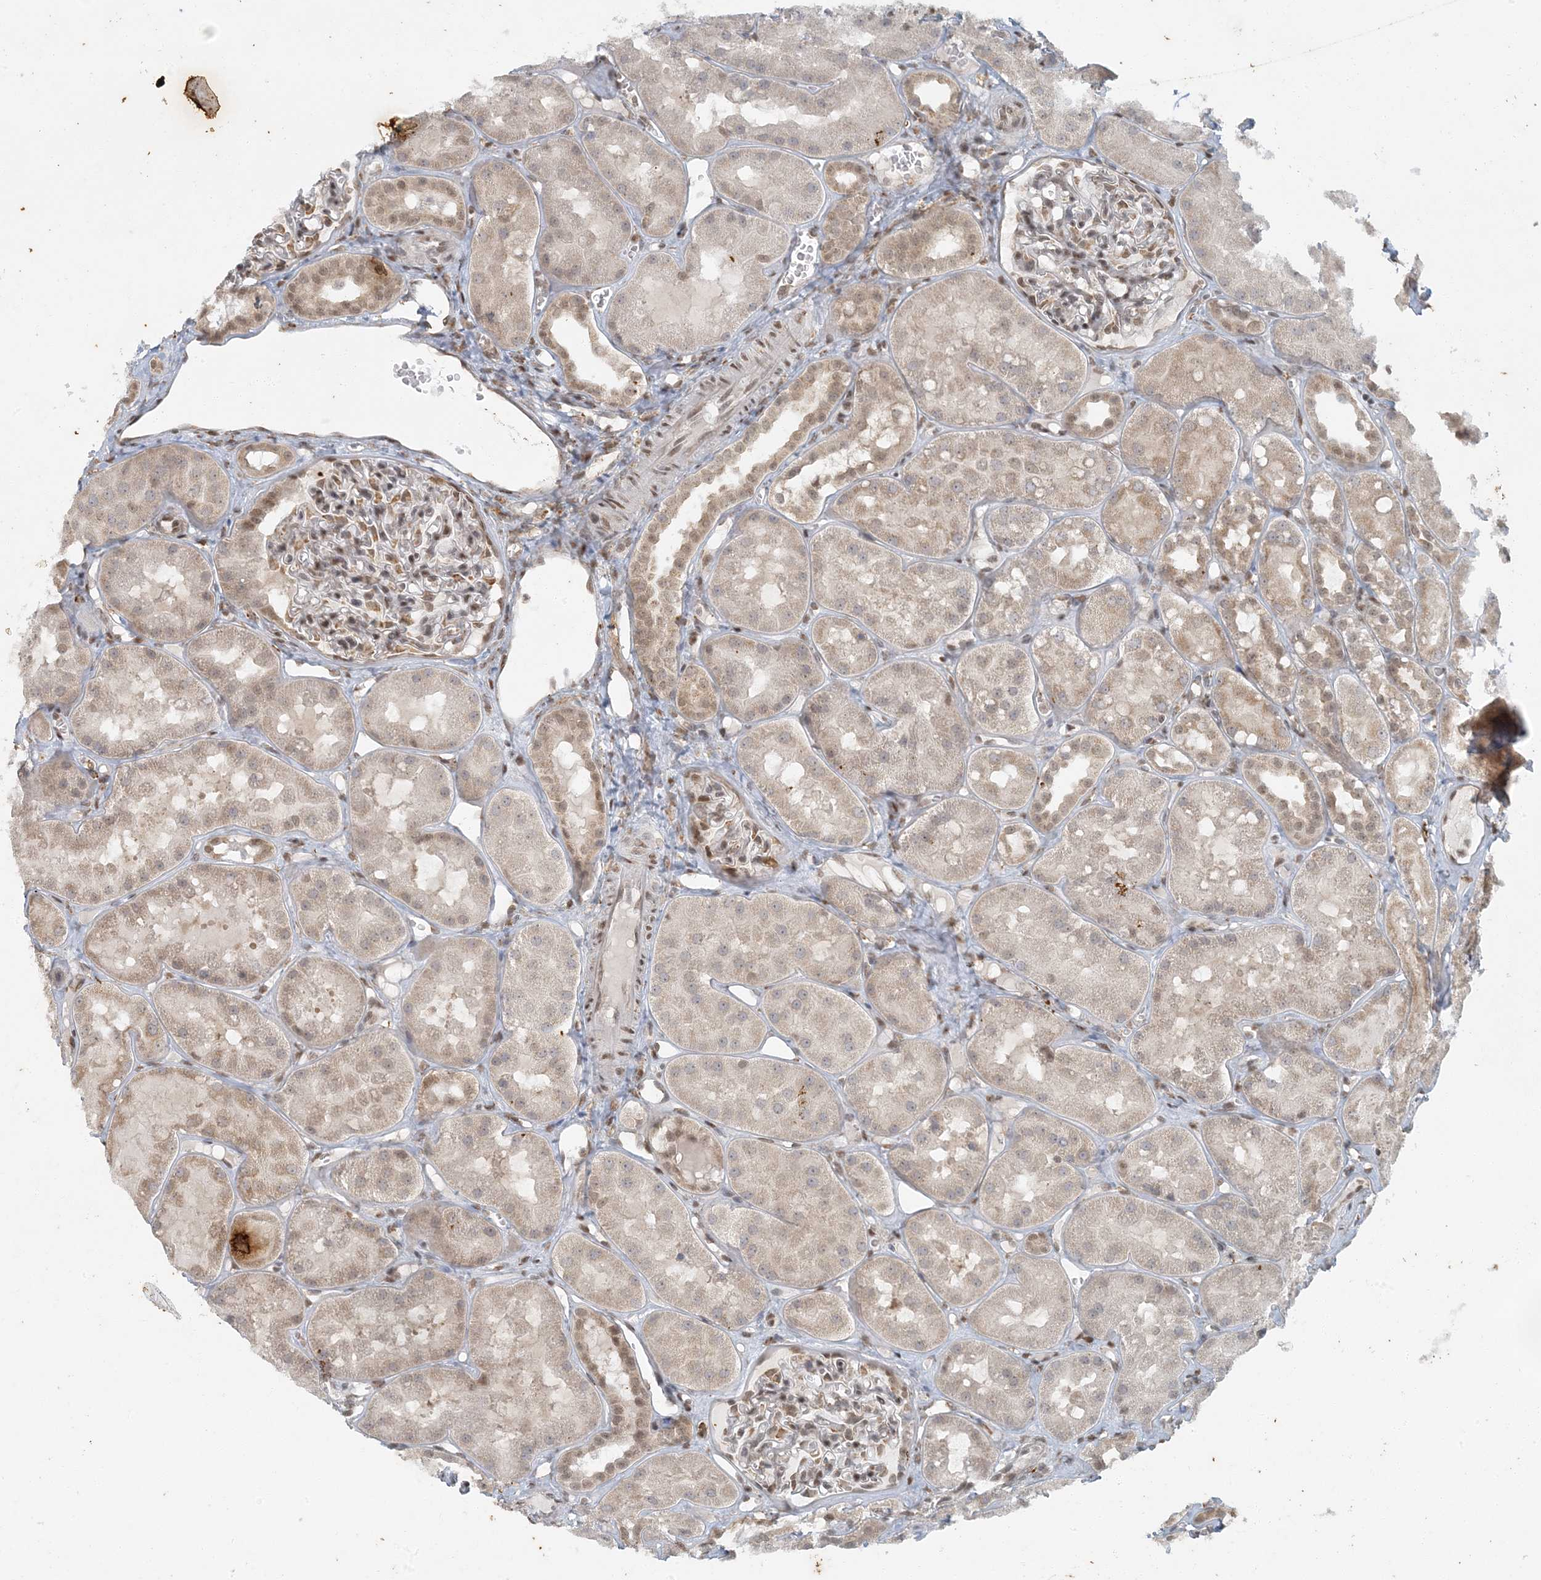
{"staining": {"intensity": "moderate", "quantity": "25%-75%", "location": "cytoplasmic/membranous,nuclear"}, "tissue": "kidney", "cell_type": "Cells in glomeruli", "image_type": "normal", "snomed": [{"axis": "morphology", "description": "Normal tissue, NOS"}, {"axis": "topography", "description": "Kidney"}], "caption": "Immunohistochemical staining of benign kidney exhibits 25%-75% levels of moderate cytoplasmic/membranous,nuclear protein positivity in approximately 25%-75% of cells in glomeruli.", "gene": "AK9", "patient": {"sex": "male", "age": 16}}